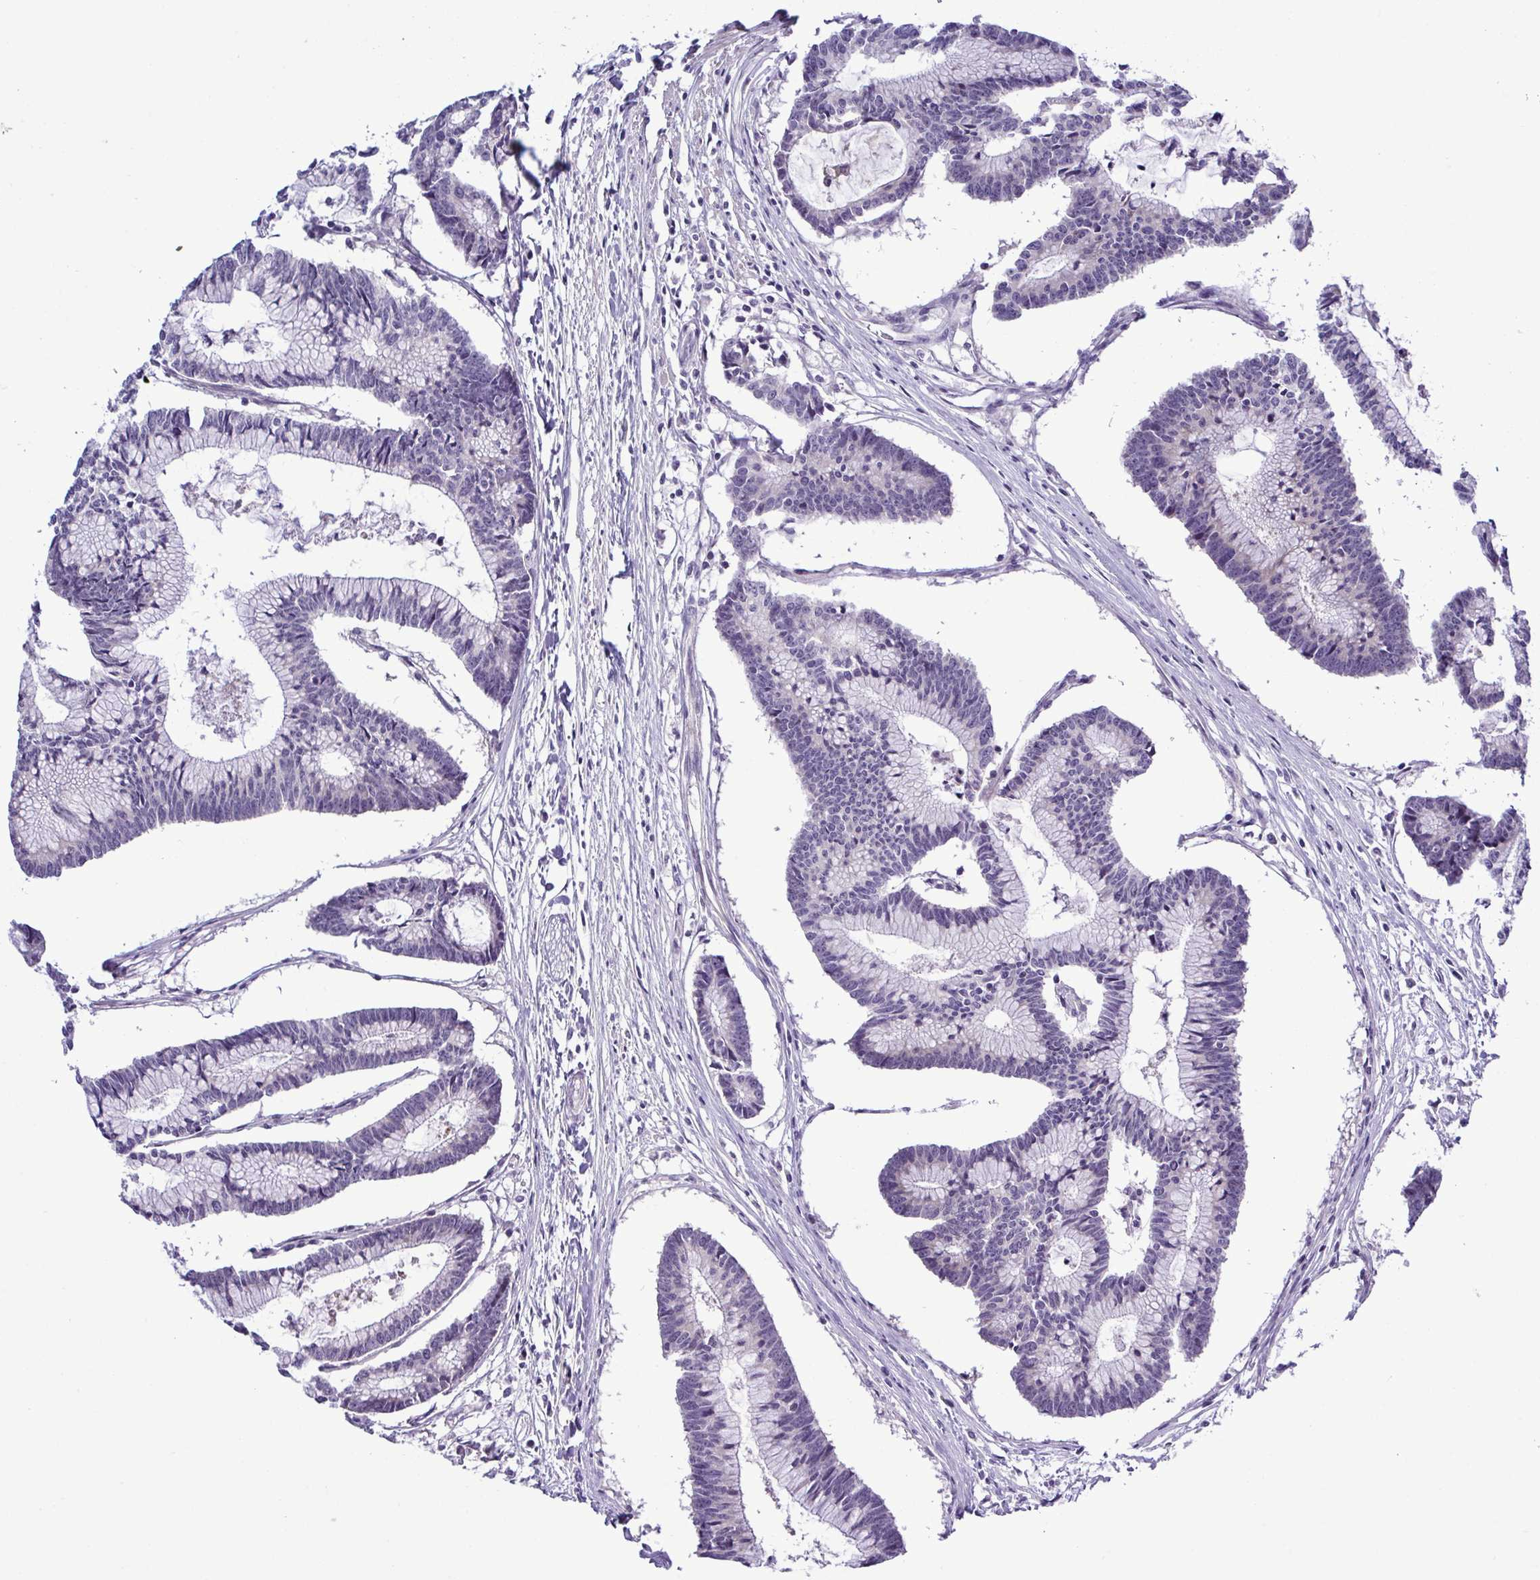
{"staining": {"intensity": "negative", "quantity": "none", "location": "none"}, "tissue": "colorectal cancer", "cell_type": "Tumor cells", "image_type": "cancer", "snomed": [{"axis": "morphology", "description": "Adenocarcinoma, NOS"}, {"axis": "topography", "description": "Colon"}], "caption": "An IHC image of colorectal cancer is shown. There is no staining in tumor cells of colorectal cancer.", "gene": "SYNPO2L", "patient": {"sex": "female", "age": 78}}